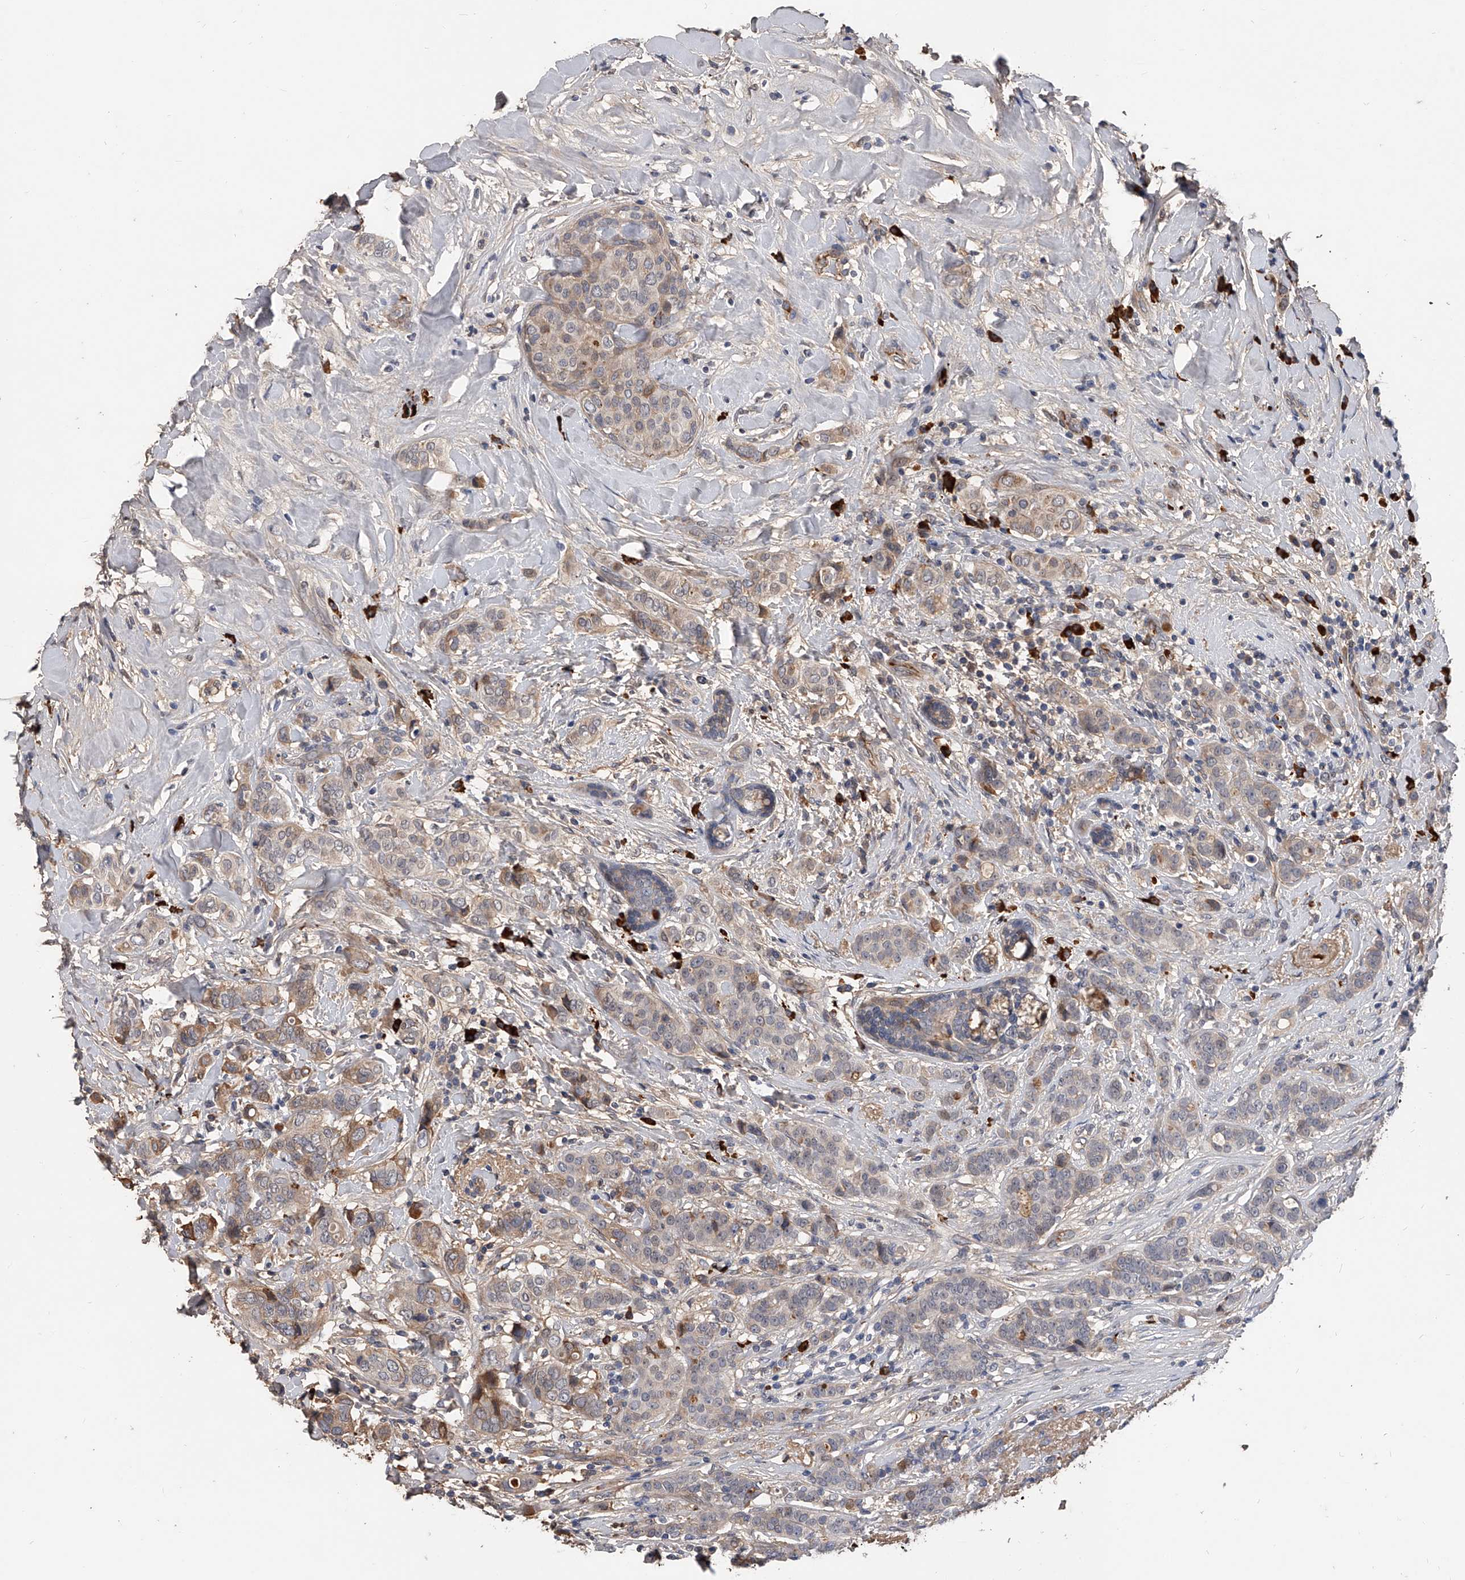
{"staining": {"intensity": "weak", "quantity": "<25%", "location": "cytoplasmic/membranous"}, "tissue": "breast cancer", "cell_type": "Tumor cells", "image_type": "cancer", "snomed": [{"axis": "morphology", "description": "Lobular carcinoma"}, {"axis": "topography", "description": "Breast"}], "caption": "The photomicrograph reveals no significant staining in tumor cells of breast cancer.", "gene": "ZNF25", "patient": {"sex": "female", "age": 51}}